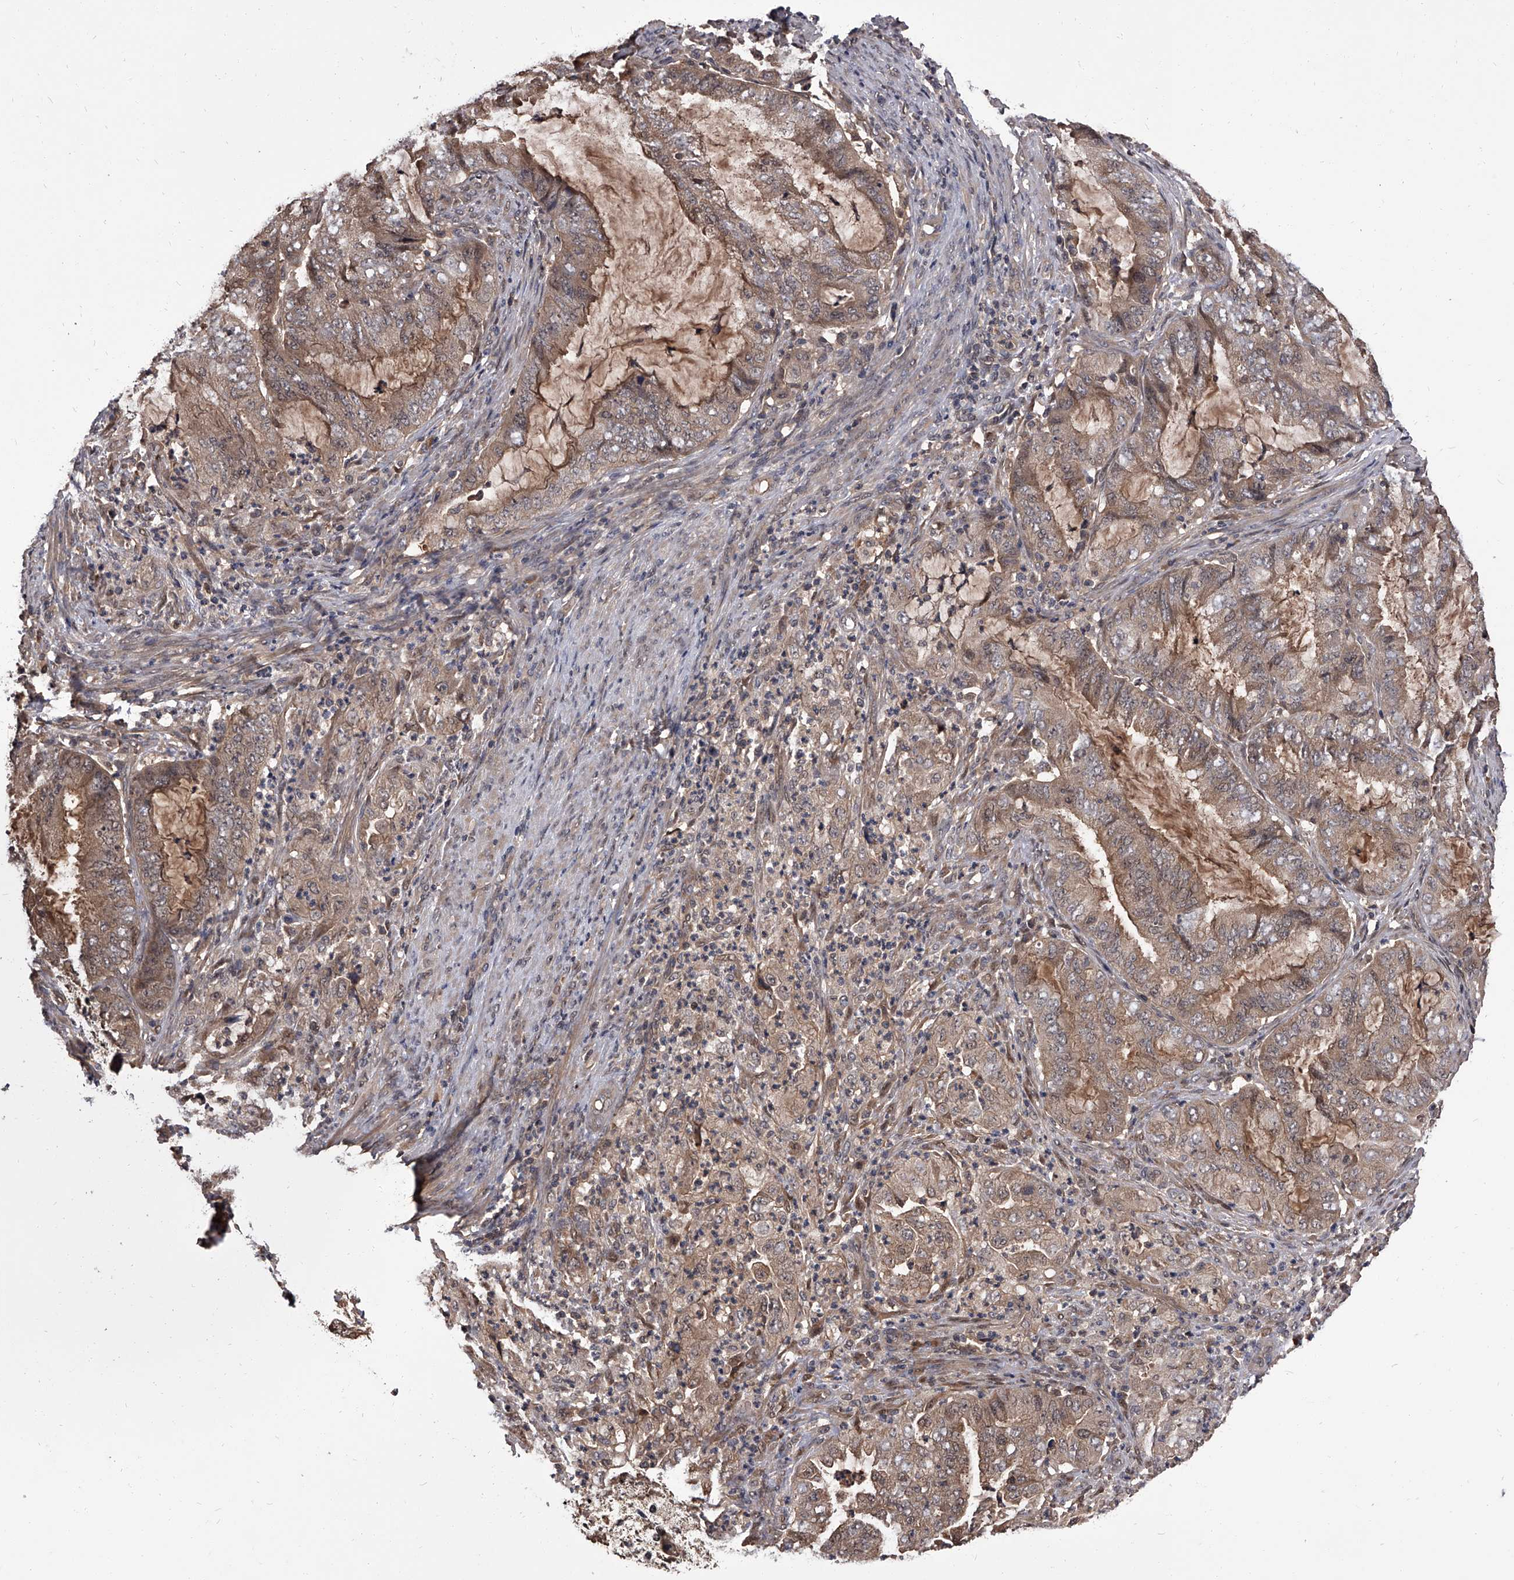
{"staining": {"intensity": "weak", "quantity": ">75%", "location": "cytoplasmic/membranous,nuclear"}, "tissue": "endometrial cancer", "cell_type": "Tumor cells", "image_type": "cancer", "snomed": [{"axis": "morphology", "description": "Adenocarcinoma, NOS"}, {"axis": "topography", "description": "Endometrium"}], "caption": "Endometrial cancer stained for a protein (brown) displays weak cytoplasmic/membranous and nuclear positive positivity in approximately >75% of tumor cells.", "gene": "SLC18B1", "patient": {"sex": "female", "age": 51}}